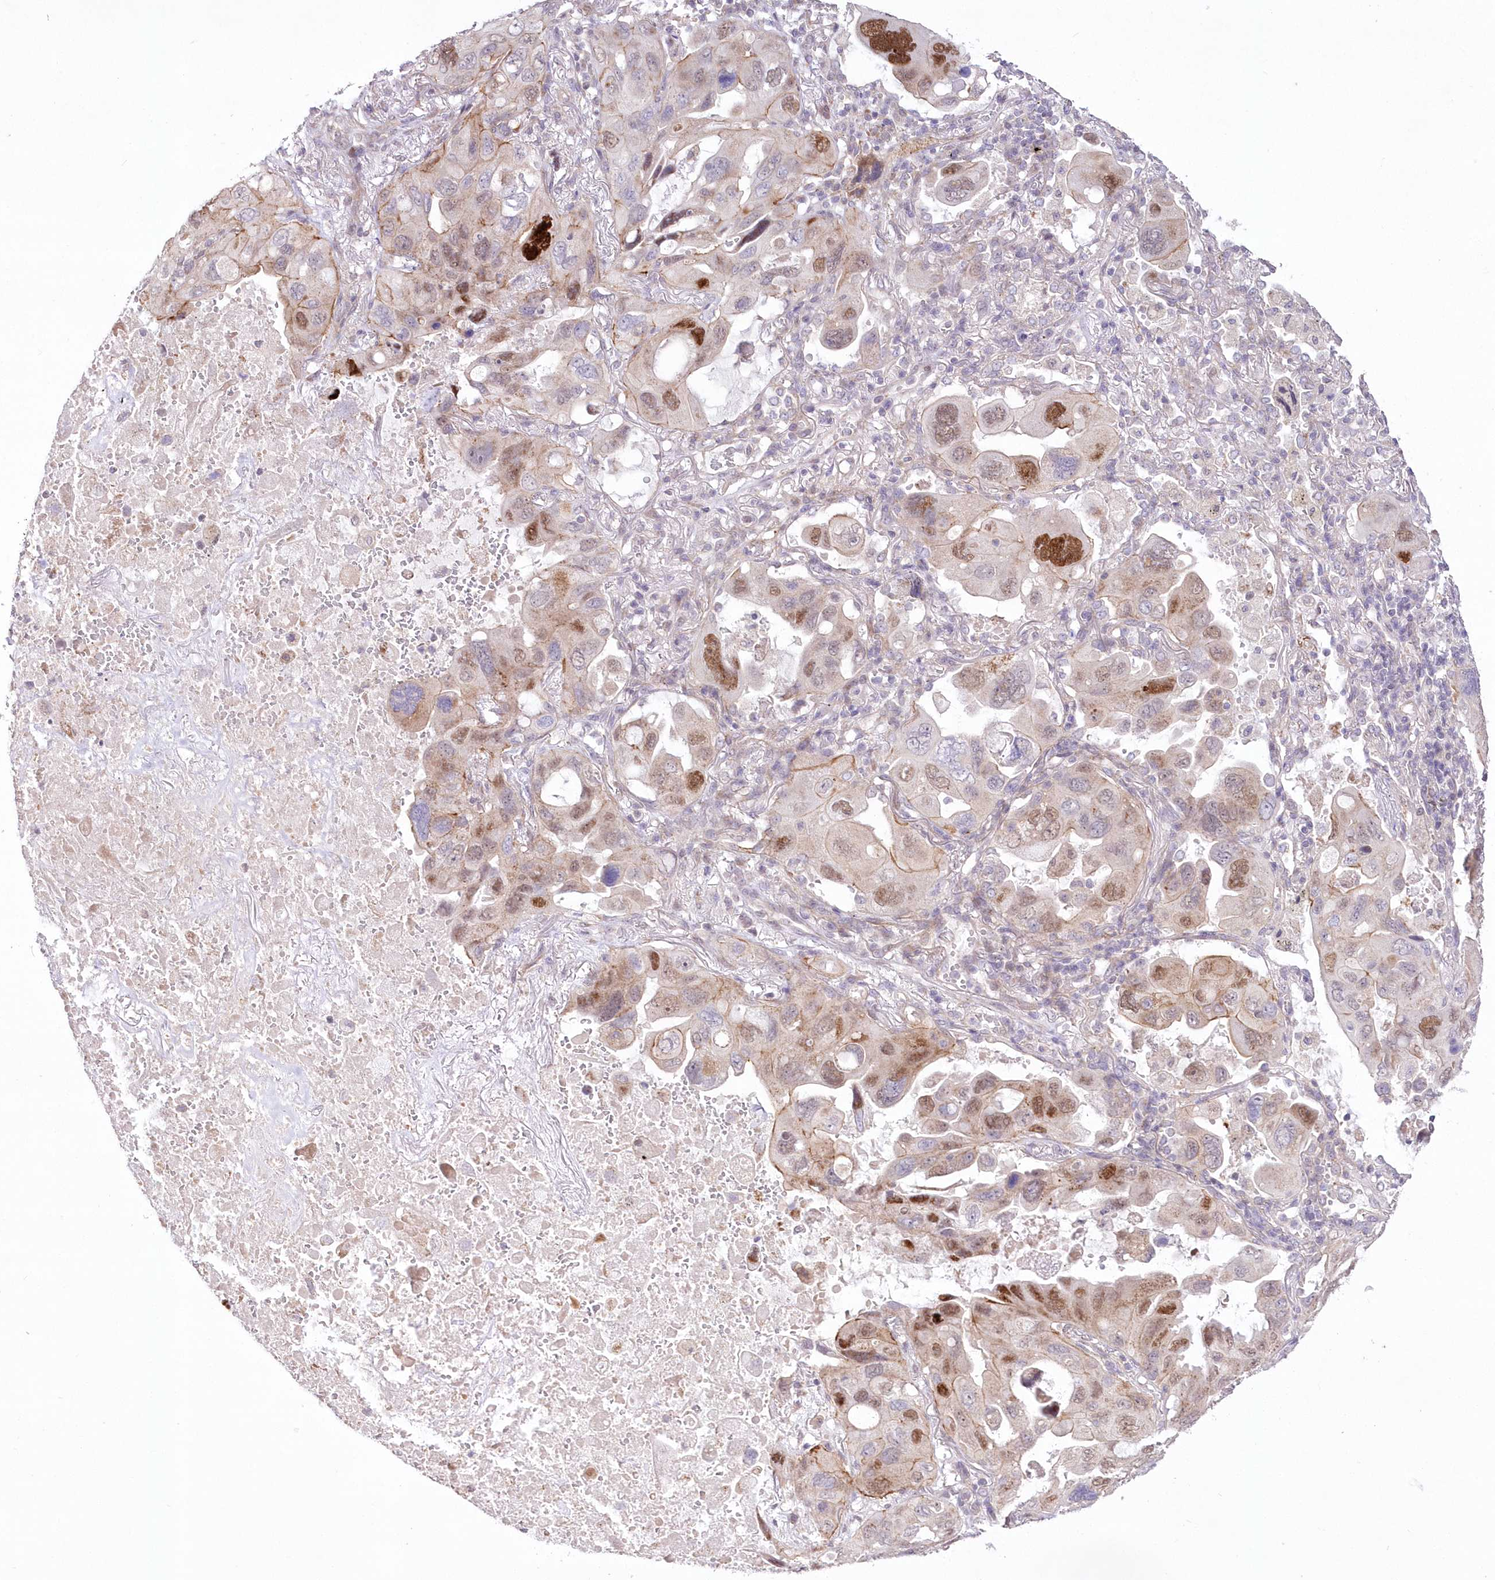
{"staining": {"intensity": "moderate", "quantity": "25%-75%", "location": "cytoplasmic/membranous,nuclear"}, "tissue": "lung cancer", "cell_type": "Tumor cells", "image_type": "cancer", "snomed": [{"axis": "morphology", "description": "Squamous cell carcinoma, NOS"}, {"axis": "topography", "description": "Lung"}], "caption": "Tumor cells exhibit moderate cytoplasmic/membranous and nuclear positivity in approximately 25%-75% of cells in lung cancer.", "gene": "FAM241B", "patient": {"sex": "female", "age": 73}}